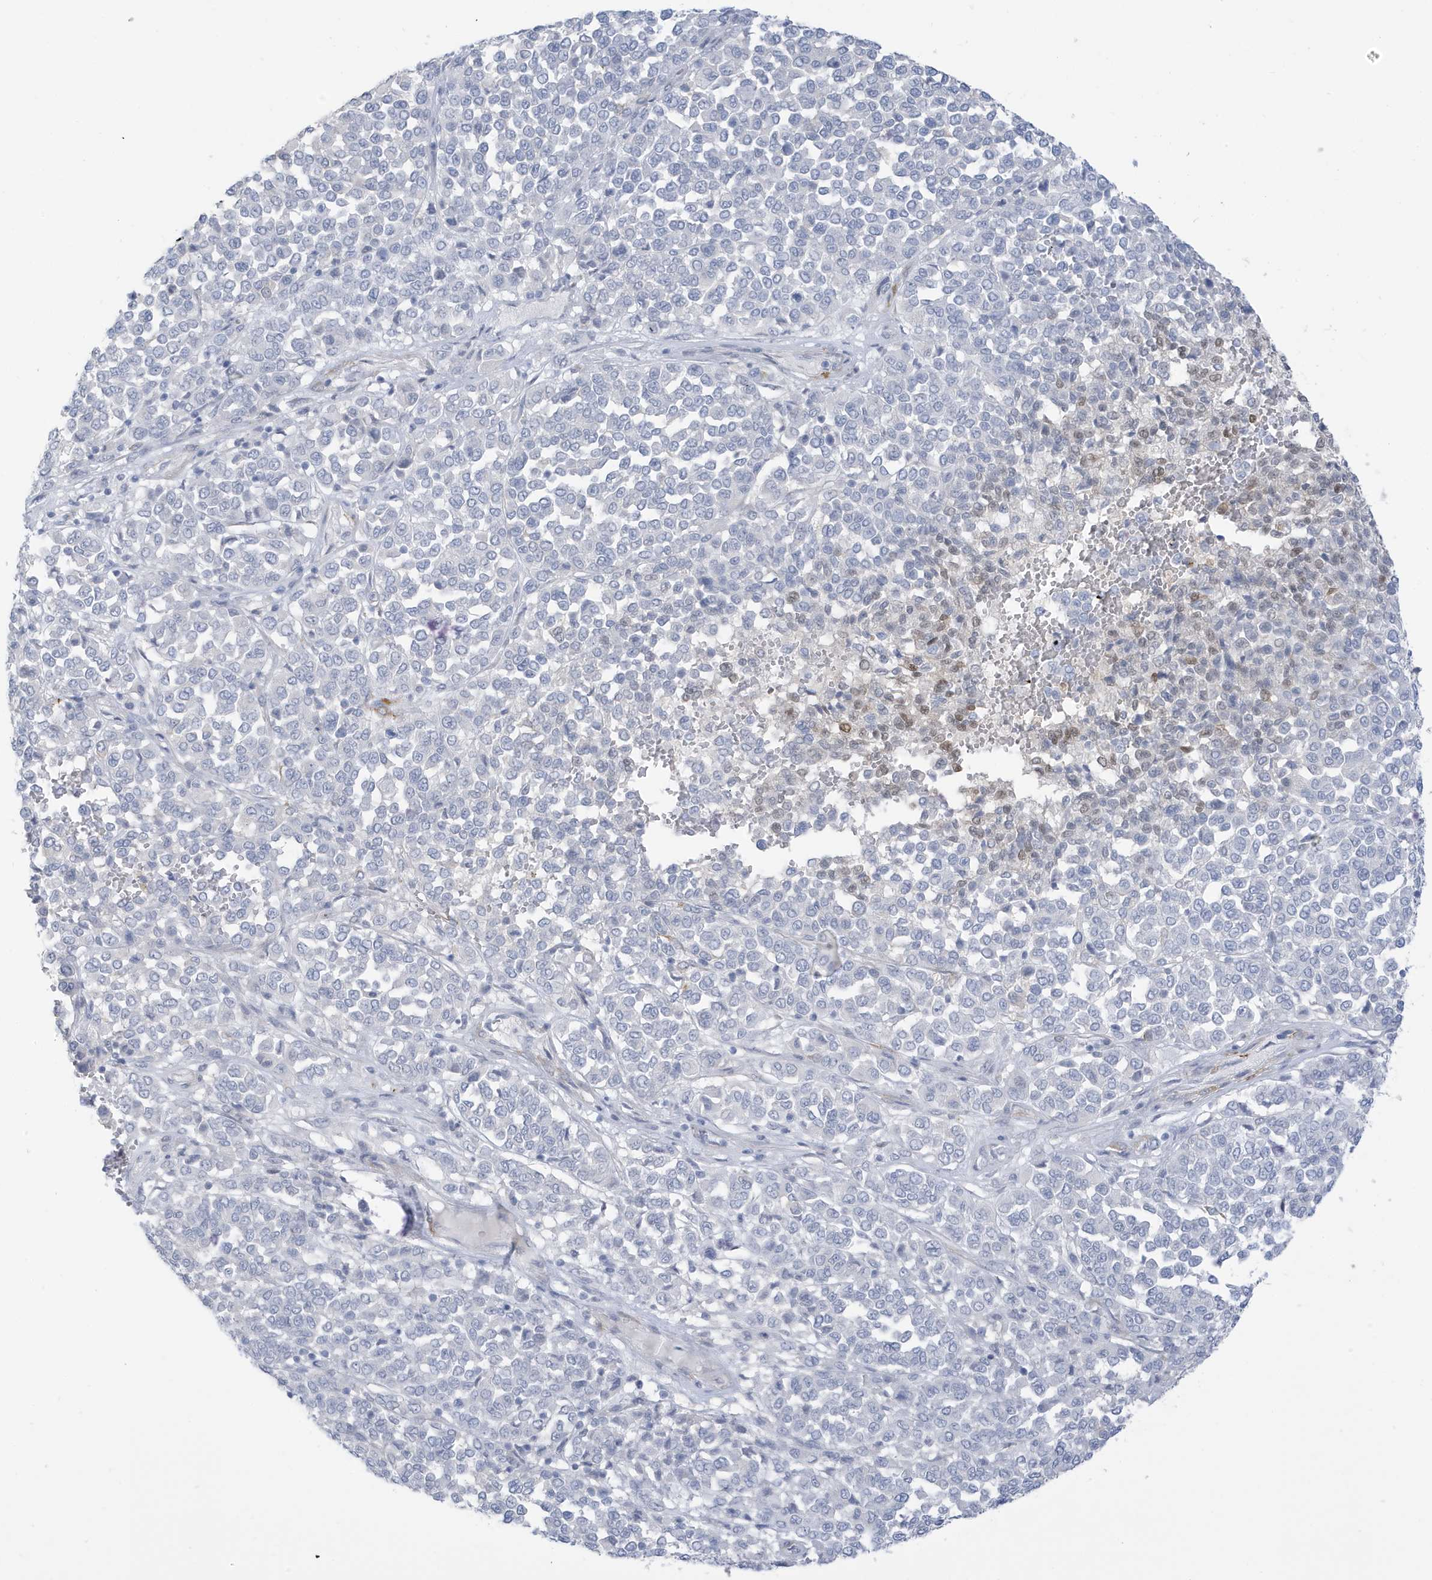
{"staining": {"intensity": "negative", "quantity": "none", "location": "none"}, "tissue": "melanoma", "cell_type": "Tumor cells", "image_type": "cancer", "snomed": [{"axis": "morphology", "description": "Malignant melanoma, Metastatic site"}, {"axis": "topography", "description": "Pancreas"}], "caption": "An immunohistochemistry image of malignant melanoma (metastatic site) is shown. There is no staining in tumor cells of malignant melanoma (metastatic site).", "gene": "PERM1", "patient": {"sex": "female", "age": 30}}